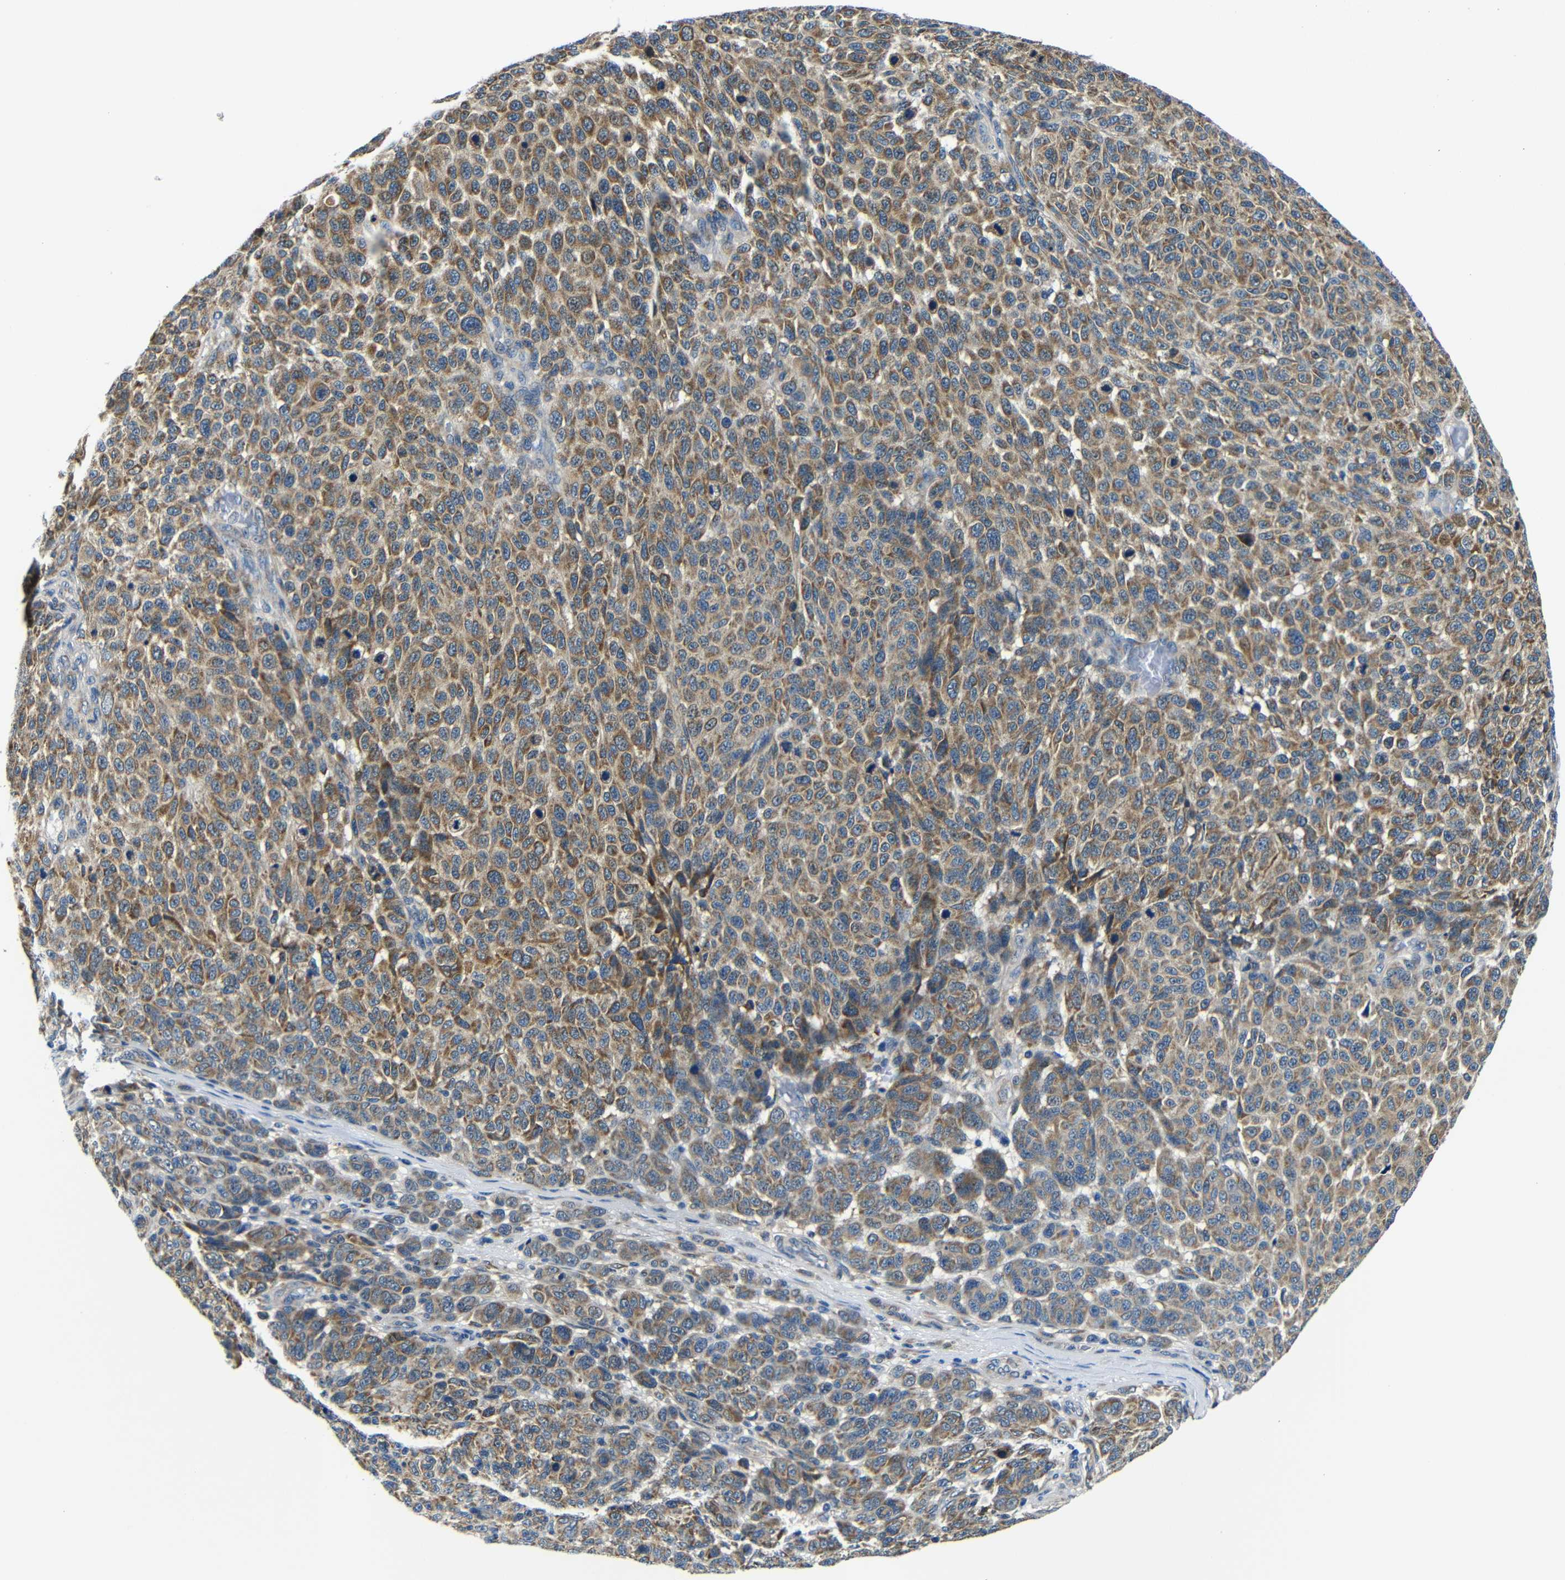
{"staining": {"intensity": "moderate", "quantity": ">75%", "location": "cytoplasmic/membranous"}, "tissue": "melanoma", "cell_type": "Tumor cells", "image_type": "cancer", "snomed": [{"axis": "morphology", "description": "Malignant melanoma, NOS"}, {"axis": "topography", "description": "Skin"}], "caption": "Melanoma tissue demonstrates moderate cytoplasmic/membranous expression in about >75% of tumor cells, visualized by immunohistochemistry.", "gene": "FKBP14", "patient": {"sex": "male", "age": 59}}